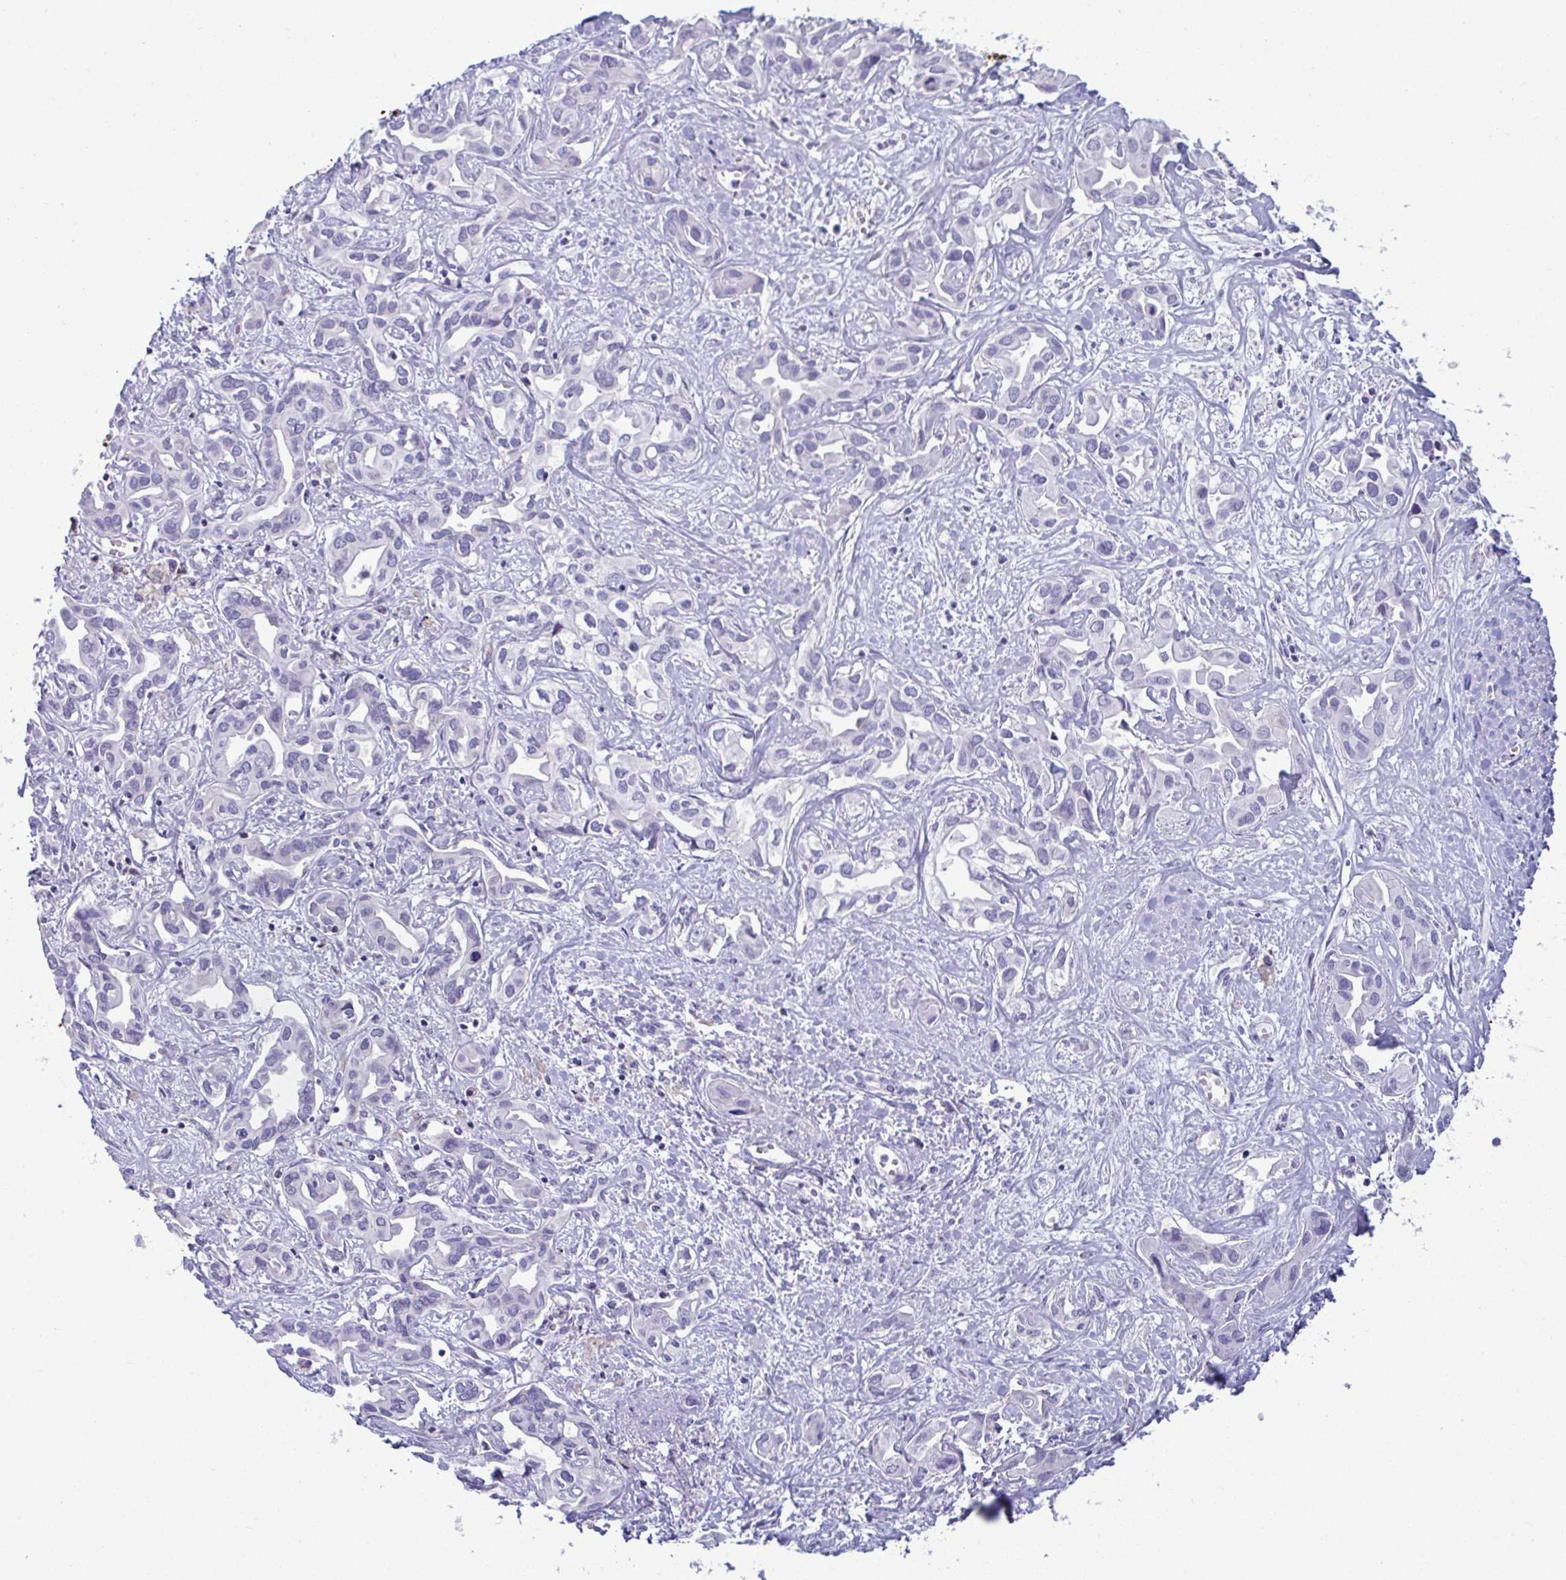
{"staining": {"intensity": "negative", "quantity": "none", "location": "none"}, "tissue": "liver cancer", "cell_type": "Tumor cells", "image_type": "cancer", "snomed": [{"axis": "morphology", "description": "Cholangiocarcinoma"}, {"axis": "topography", "description": "Liver"}], "caption": "High magnification brightfield microscopy of liver cancer stained with DAB (3,3'-diaminobenzidine) (brown) and counterstained with hematoxylin (blue): tumor cells show no significant staining.", "gene": "RGPD5", "patient": {"sex": "female", "age": 64}}